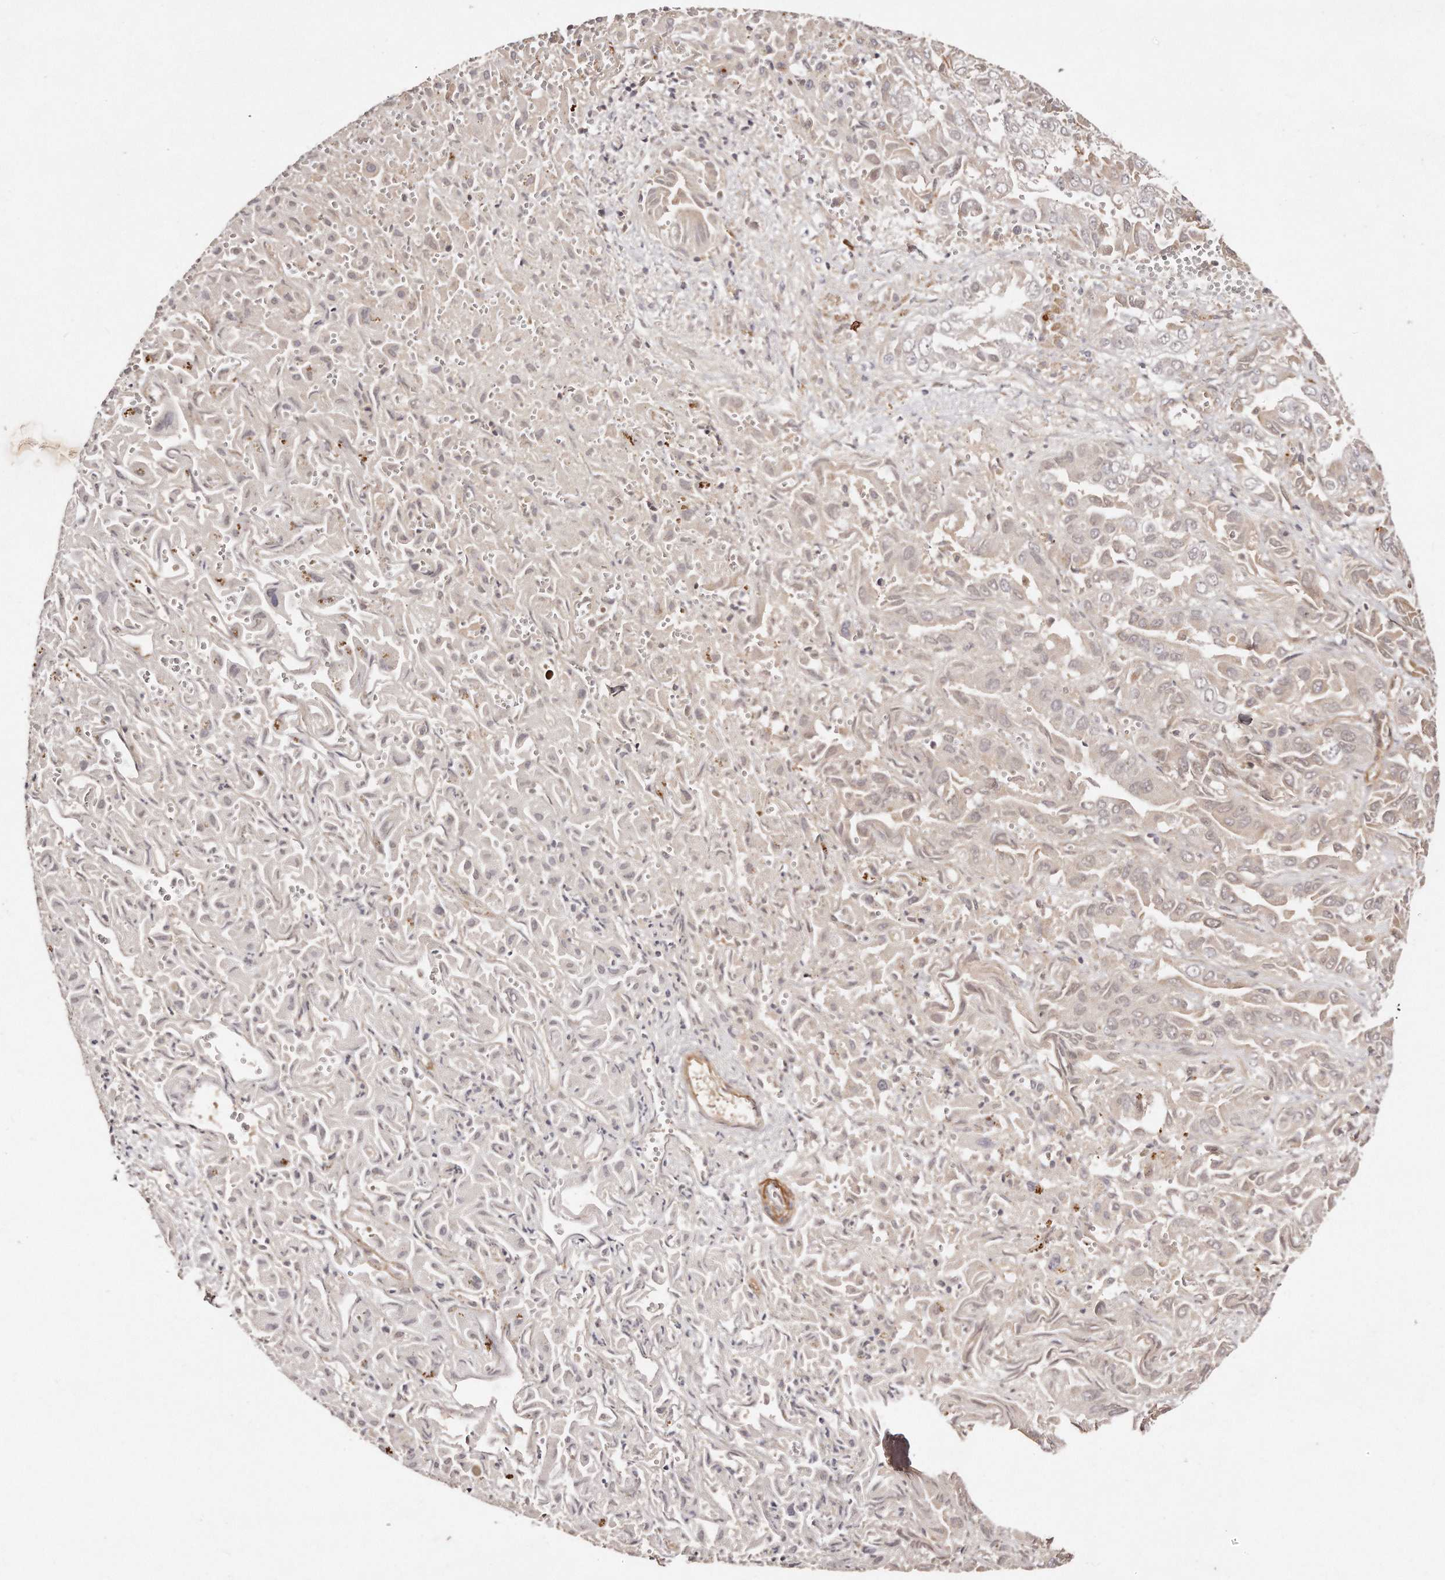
{"staining": {"intensity": "negative", "quantity": "none", "location": "none"}, "tissue": "liver cancer", "cell_type": "Tumor cells", "image_type": "cancer", "snomed": [{"axis": "morphology", "description": "Cholangiocarcinoma"}, {"axis": "topography", "description": "Liver"}], "caption": "The micrograph reveals no staining of tumor cells in liver cancer (cholangiocarcinoma). (DAB immunohistochemistry visualized using brightfield microscopy, high magnification).", "gene": "SOX4", "patient": {"sex": "female", "age": 52}}